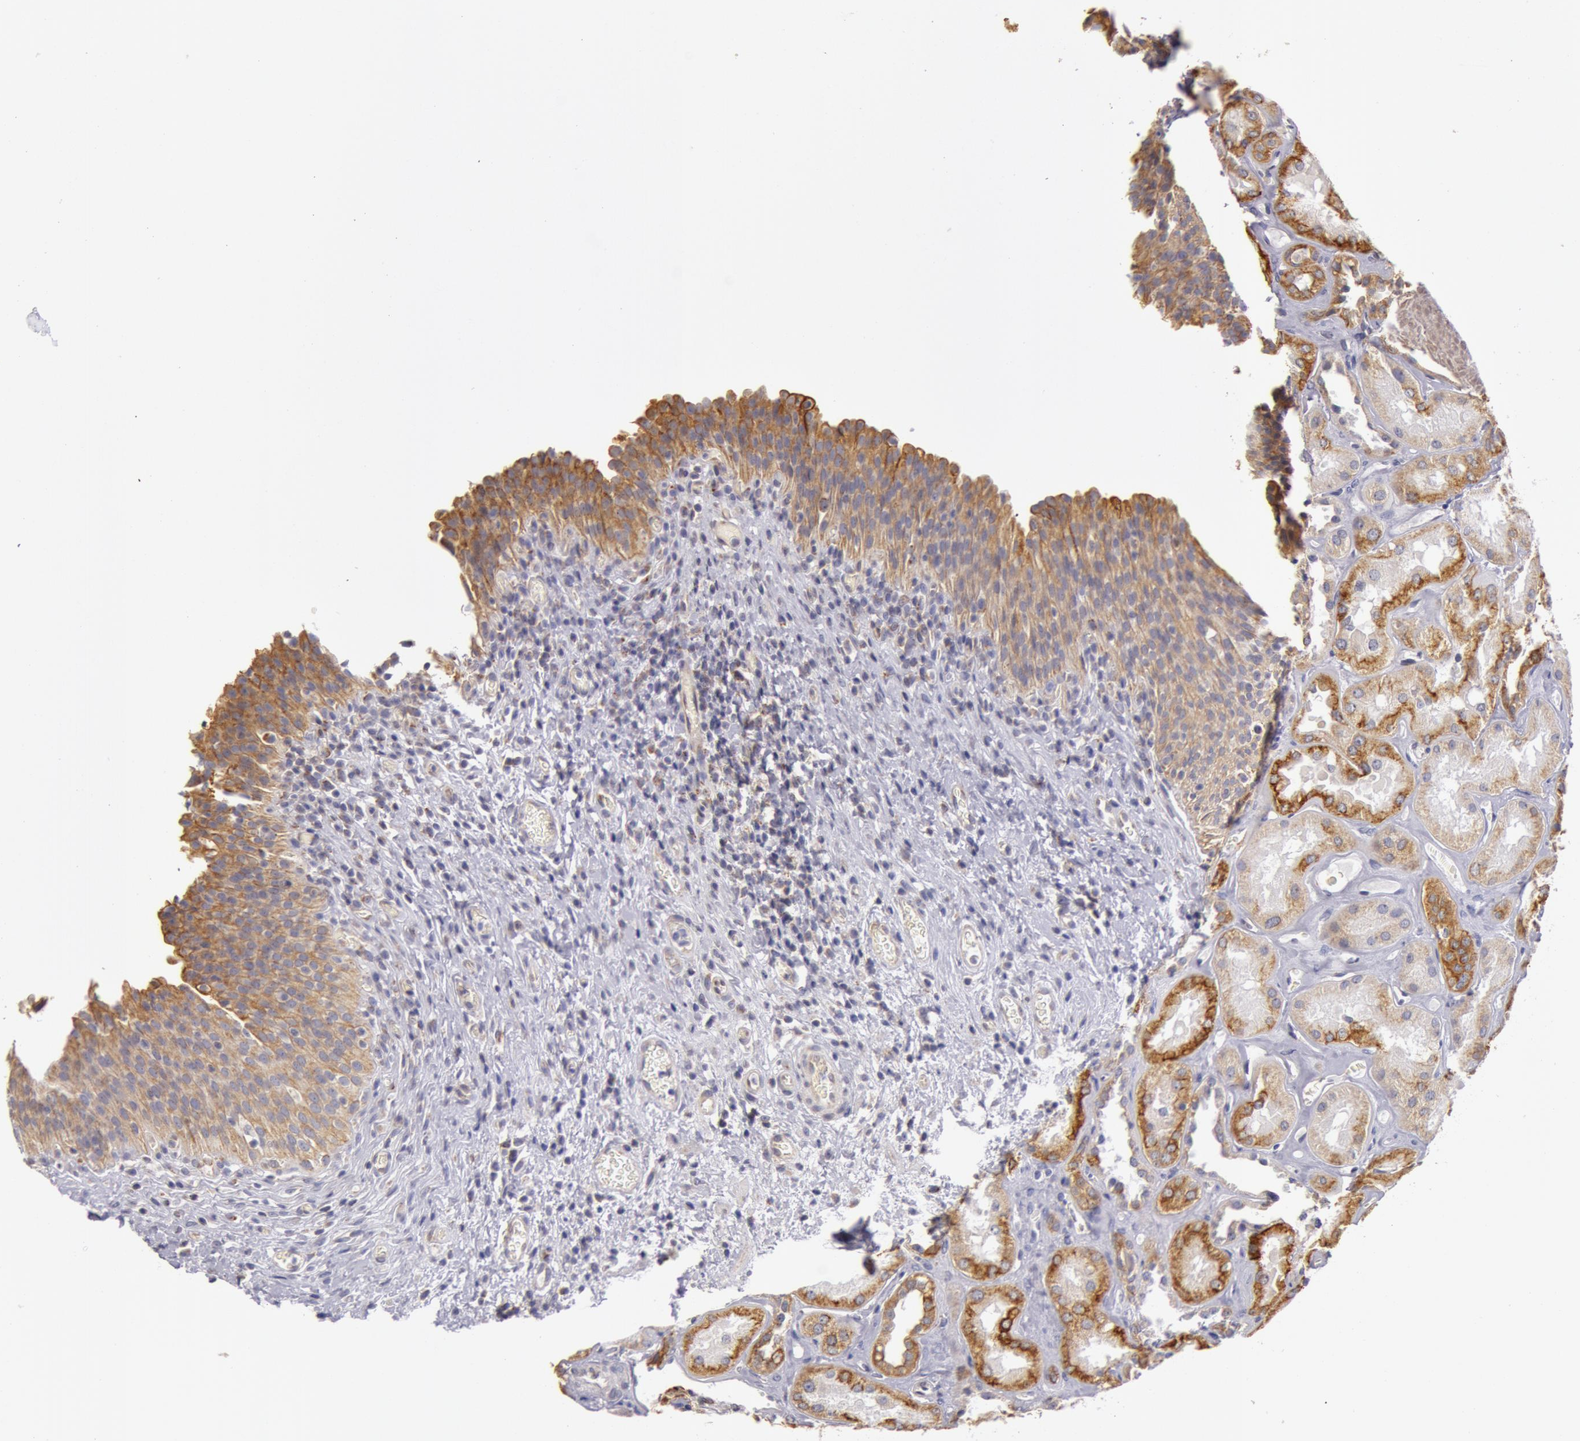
{"staining": {"intensity": "strong", "quantity": ">75%", "location": "cytoplasmic/membranous"}, "tissue": "urinary bladder", "cell_type": "Urothelial cells", "image_type": "normal", "snomed": [{"axis": "morphology", "description": "Normal tissue, NOS"}, {"axis": "topography", "description": "Urinary bladder"}], "caption": "Benign urinary bladder was stained to show a protein in brown. There is high levels of strong cytoplasmic/membranous expression in approximately >75% of urothelial cells. The protein of interest is stained brown, and the nuclei are stained in blue (DAB IHC with brightfield microscopy, high magnification).", "gene": "KRT18", "patient": {"sex": "male", "age": 51}}